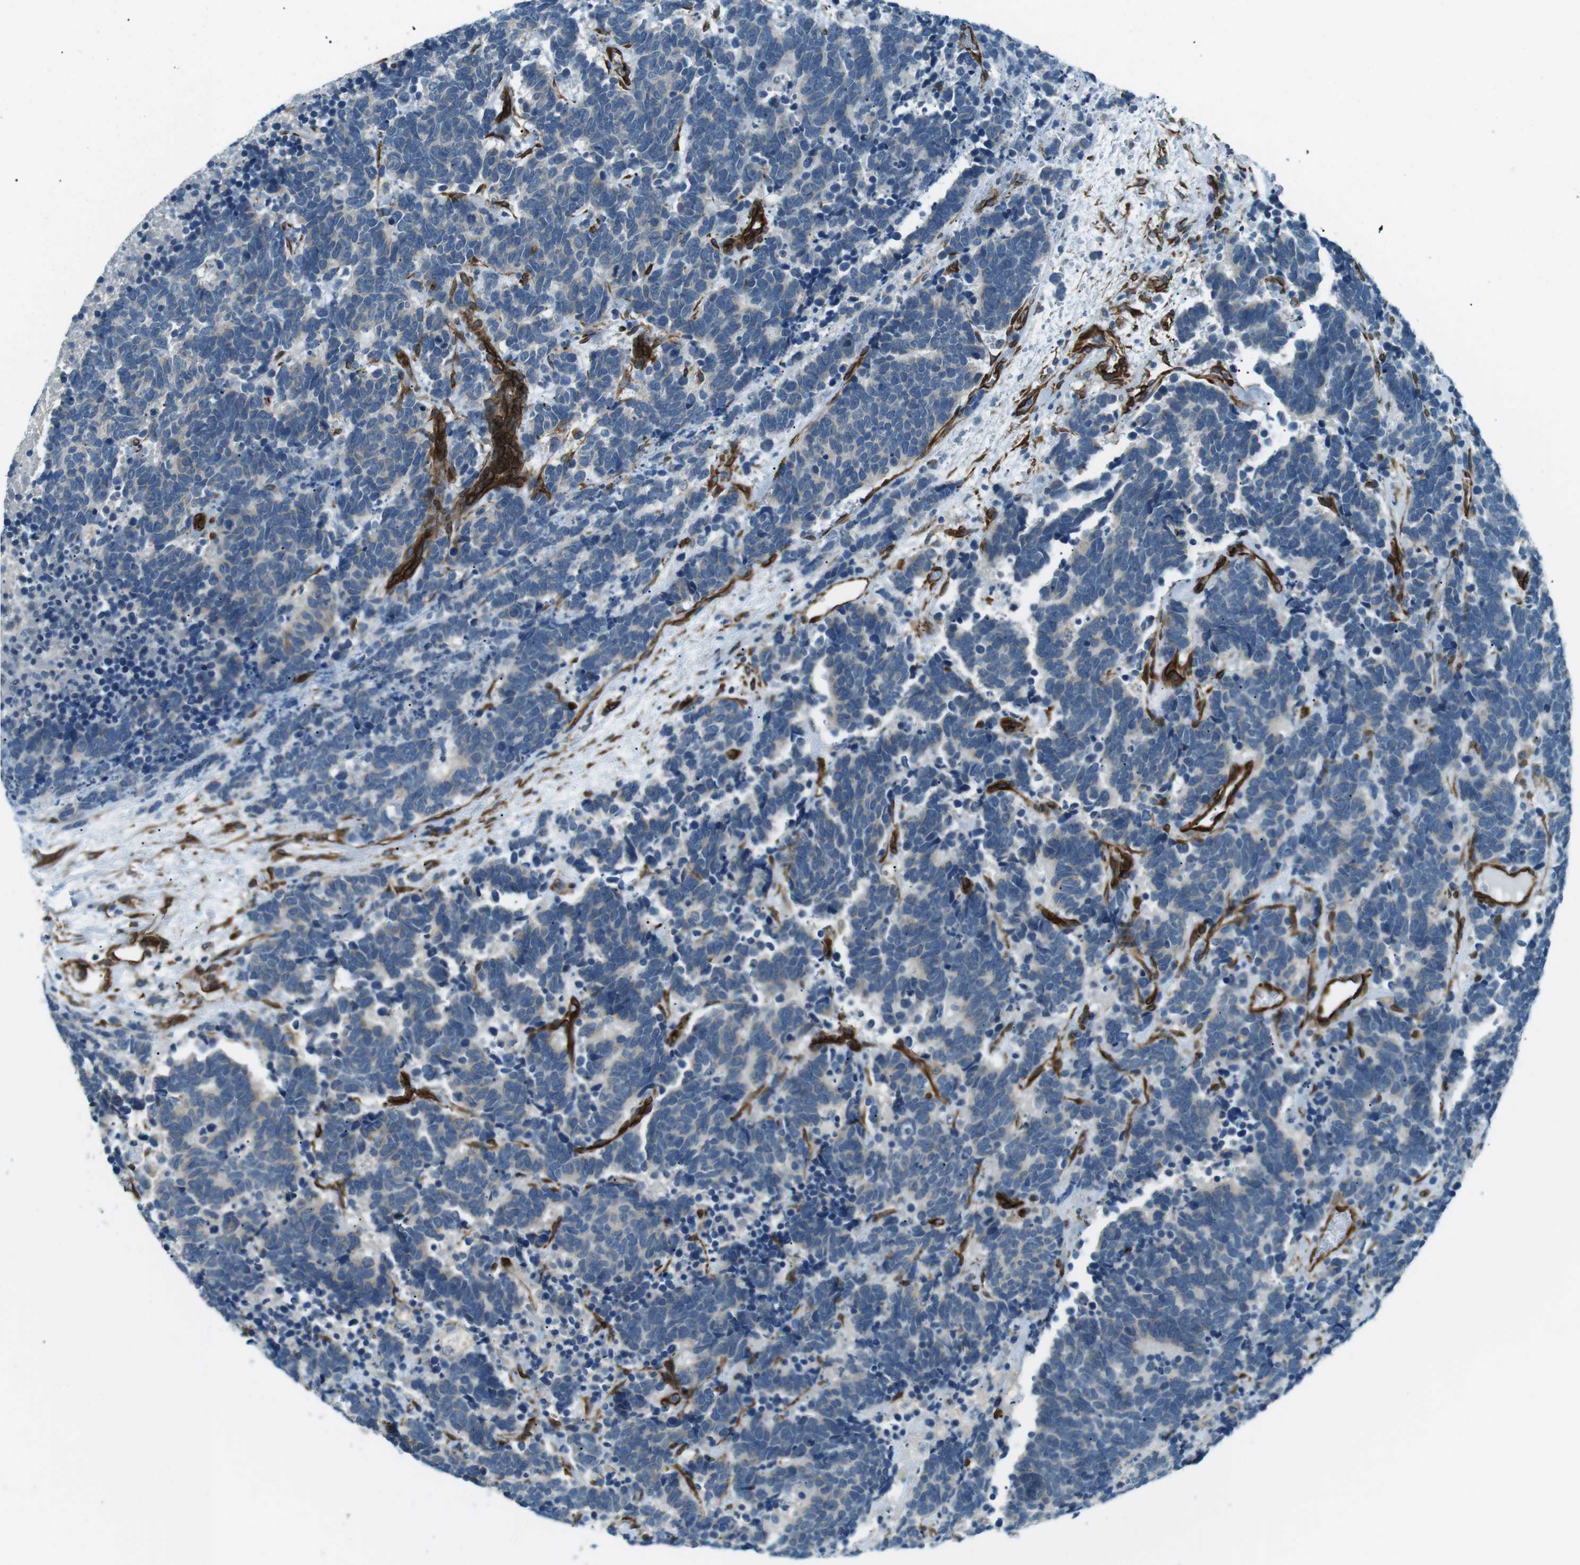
{"staining": {"intensity": "negative", "quantity": "none", "location": "none"}, "tissue": "carcinoid", "cell_type": "Tumor cells", "image_type": "cancer", "snomed": [{"axis": "morphology", "description": "Carcinoma, NOS"}, {"axis": "morphology", "description": "Carcinoid, malignant, NOS"}, {"axis": "topography", "description": "Urinary bladder"}], "caption": "A high-resolution image shows immunohistochemistry (IHC) staining of carcinoid (malignant), which exhibits no significant staining in tumor cells.", "gene": "ODR4", "patient": {"sex": "male", "age": 57}}